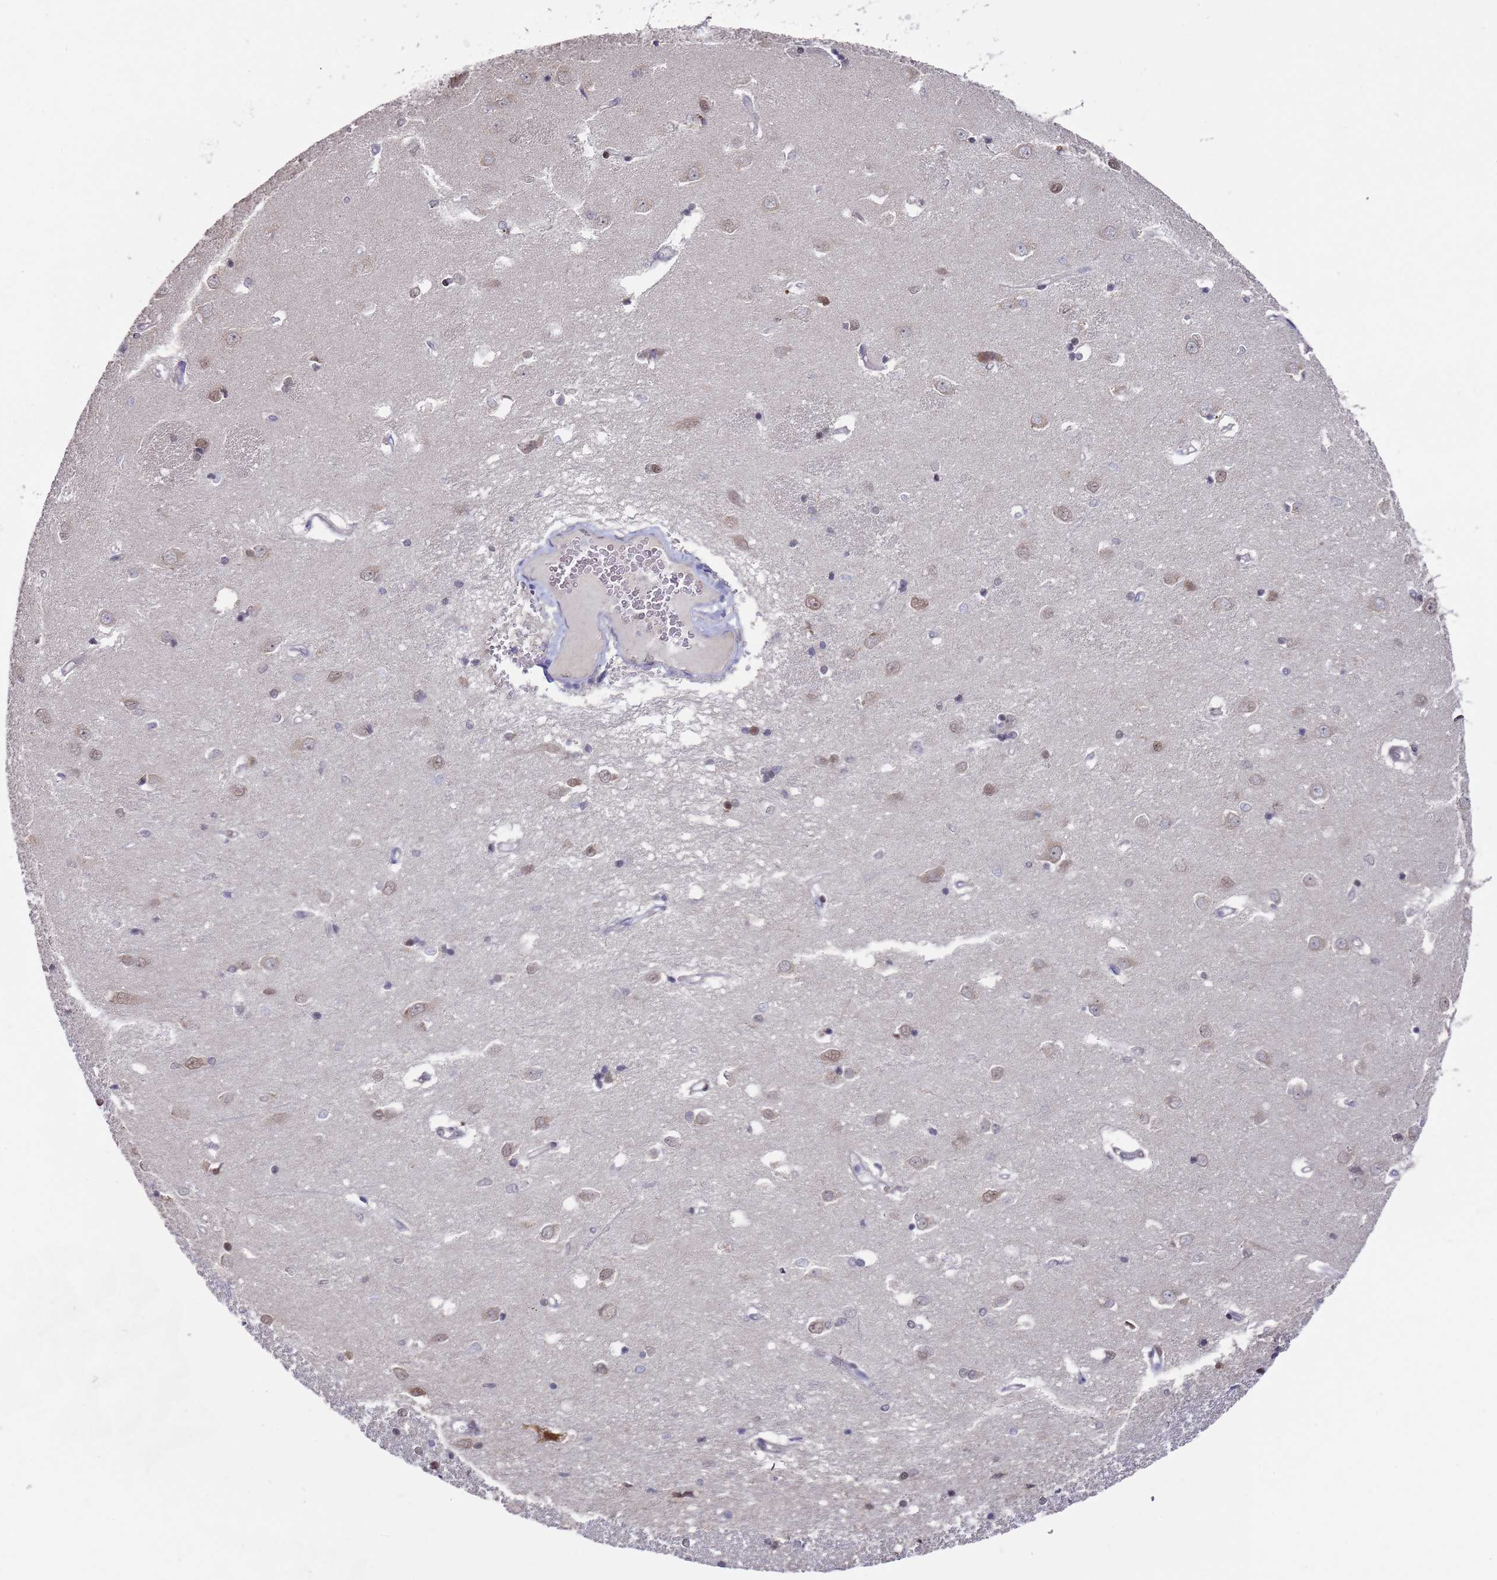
{"staining": {"intensity": "moderate", "quantity": "<25%", "location": "nuclear"}, "tissue": "caudate", "cell_type": "Glial cells", "image_type": "normal", "snomed": [{"axis": "morphology", "description": "Normal tissue, NOS"}, {"axis": "topography", "description": "Lateral ventricle wall"}], "caption": "Unremarkable caudate was stained to show a protein in brown. There is low levels of moderate nuclear staining in about <25% of glial cells. Nuclei are stained in blue.", "gene": "COPS6", "patient": {"sex": "male", "age": 37}}